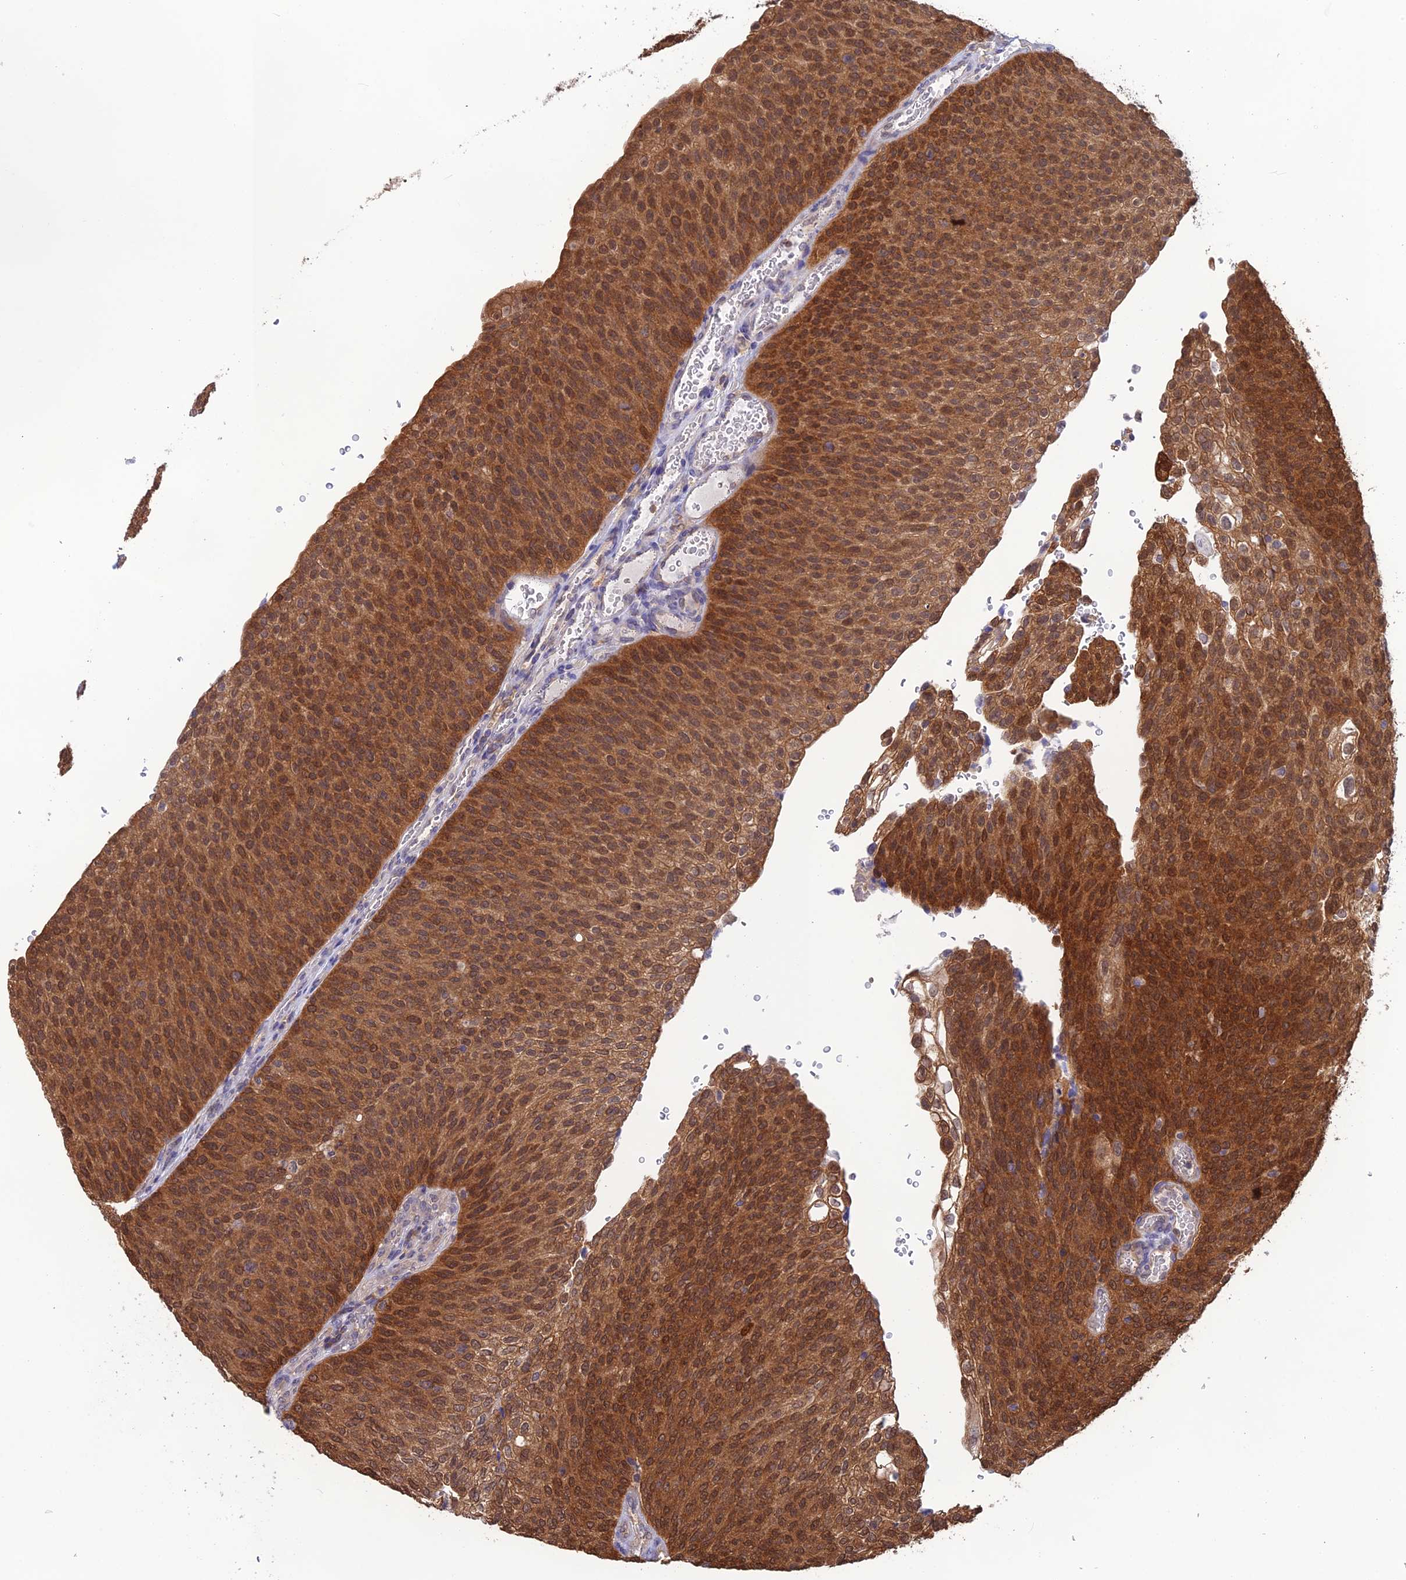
{"staining": {"intensity": "strong", "quantity": "25%-75%", "location": "cytoplasmic/membranous,nuclear"}, "tissue": "urothelial cancer", "cell_type": "Tumor cells", "image_type": "cancer", "snomed": [{"axis": "morphology", "description": "Urothelial carcinoma, High grade"}, {"axis": "topography", "description": "Urinary bladder"}], "caption": "A high-resolution histopathology image shows immunohistochemistry (IHC) staining of urothelial cancer, which reveals strong cytoplasmic/membranous and nuclear expression in approximately 25%-75% of tumor cells.", "gene": "HINT1", "patient": {"sex": "female", "age": 79}}